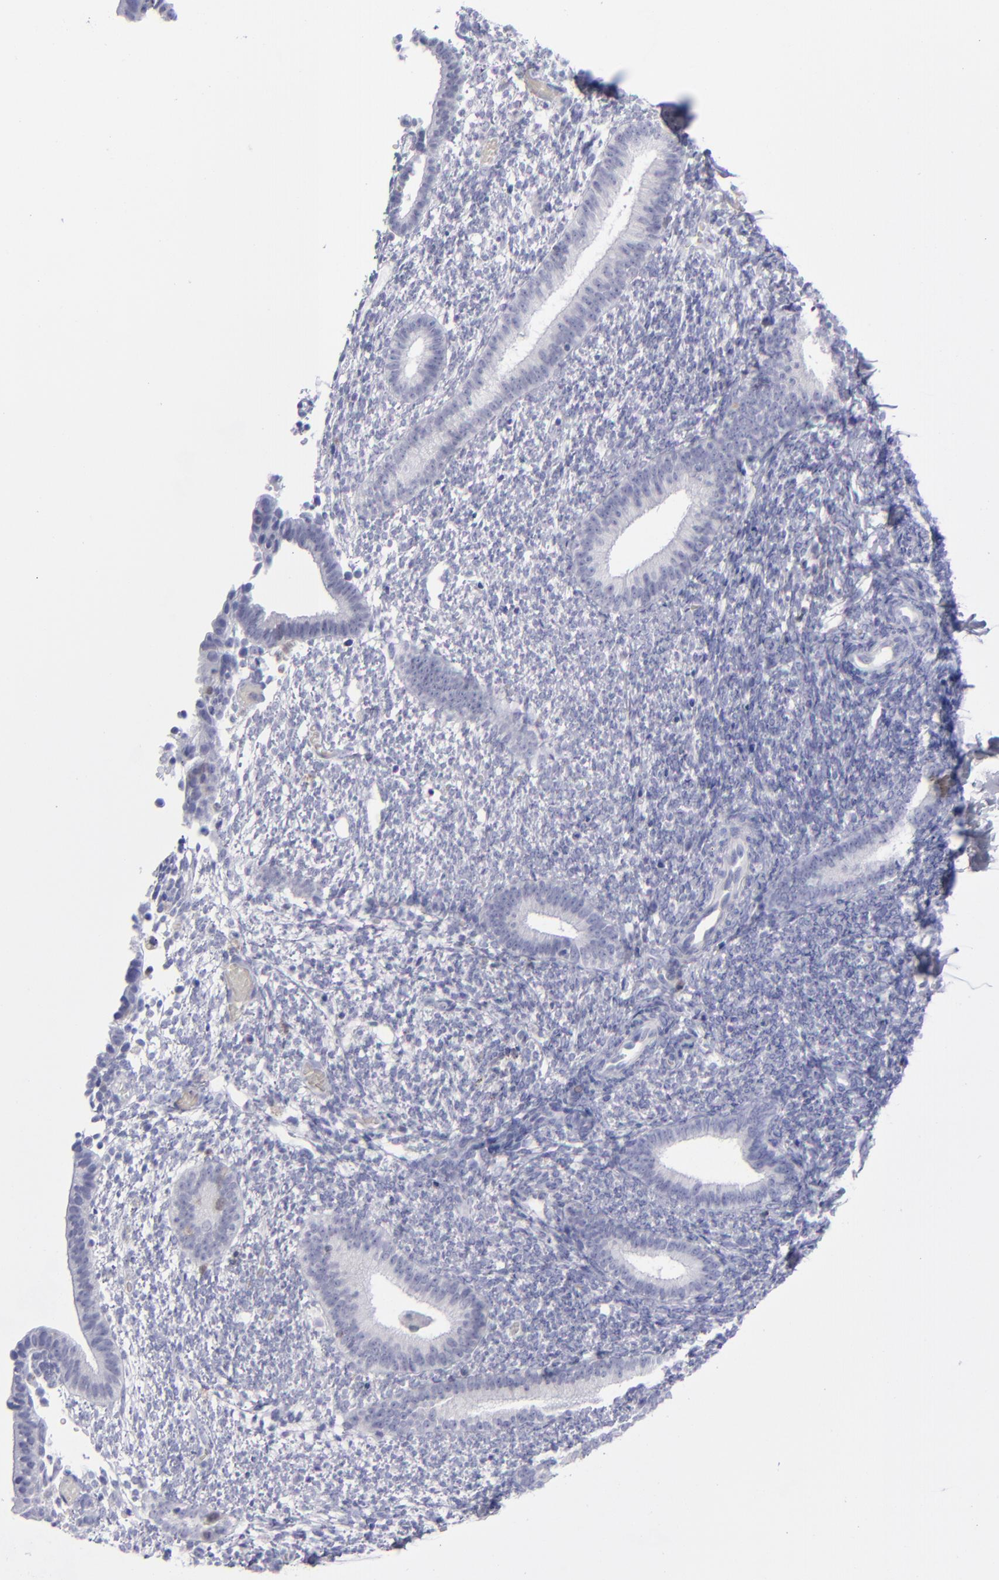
{"staining": {"intensity": "moderate", "quantity": "<25%", "location": "cytoplasmic/membranous"}, "tissue": "endometrium", "cell_type": "Cells in endometrial stroma", "image_type": "normal", "snomed": [{"axis": "morphology", "description": "Normal tissue, NOS"}, {"axis": "topography", "description": "Smooth muscle"}, {"axis": "topography", "description": "Endometrium"}], "caption": "Human endometrium stained with a brown dye shows moderate cytoplasmic/membranous positive positivity in about <25% of cells in endometrial stroma.", "gene": "AURKA", "patient": {"sex": "female", "age": 57}}